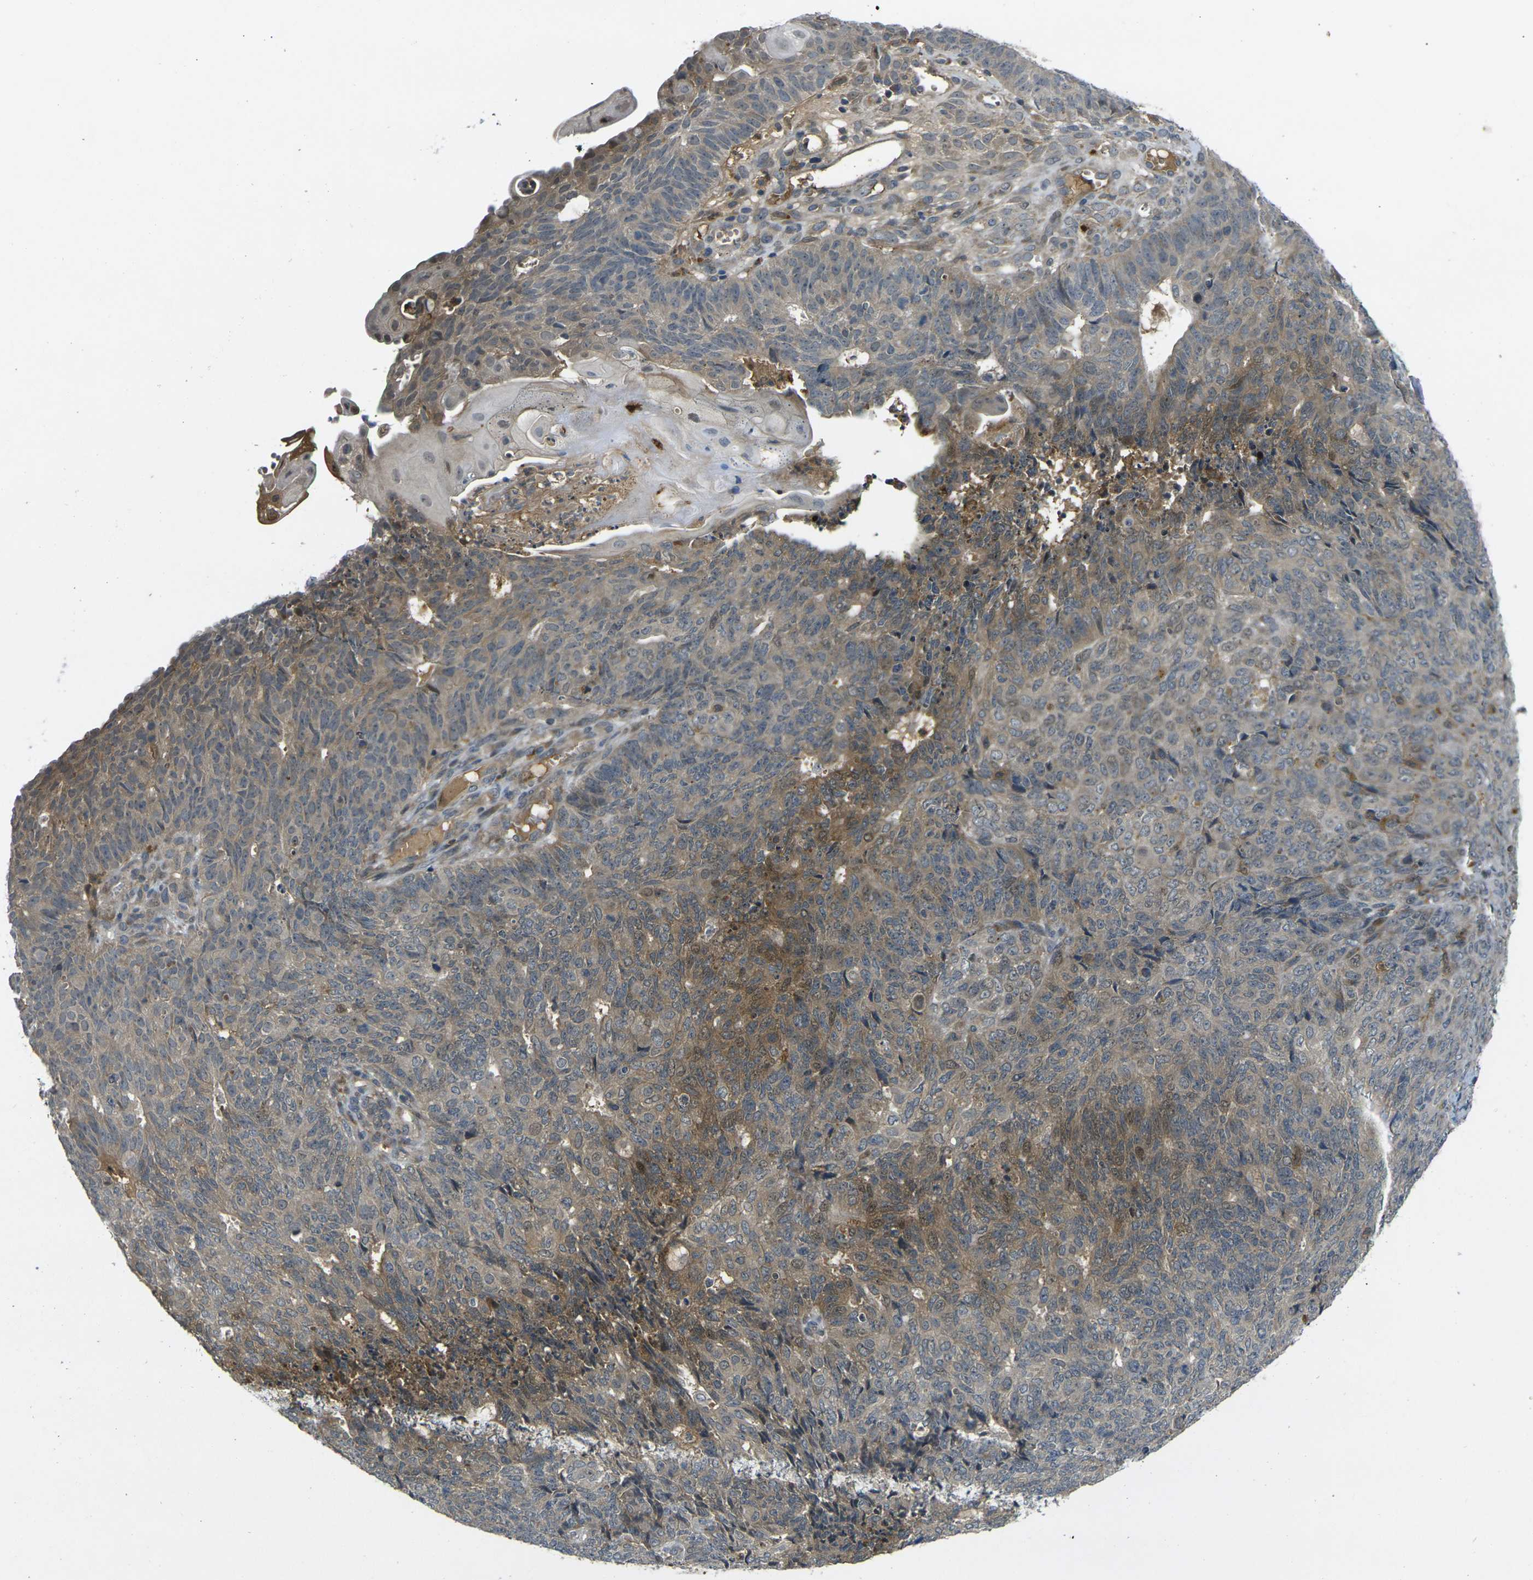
{"staining": {"intensity": "moderate", "quantity": "25%-75%", "location": "cytoplasmic/membranous"}, "tissue": "endometrial cancer", "cell_type": "Tumor cells", "image_type": "cancer", "snomed": [{"axis": "morphology", "description": "Adenocarcinoma, NOS"}, {"axis": "topography", "description": "Endometrium"}], "caption": "Endometrial cancer stained with immunohistochemistry demonstrates moderate cytoplasmic/membranous staining in about 25%-75% of tumor cells.", "gene": "PIGL", "patient": {"sex": "female", "age": 32}}